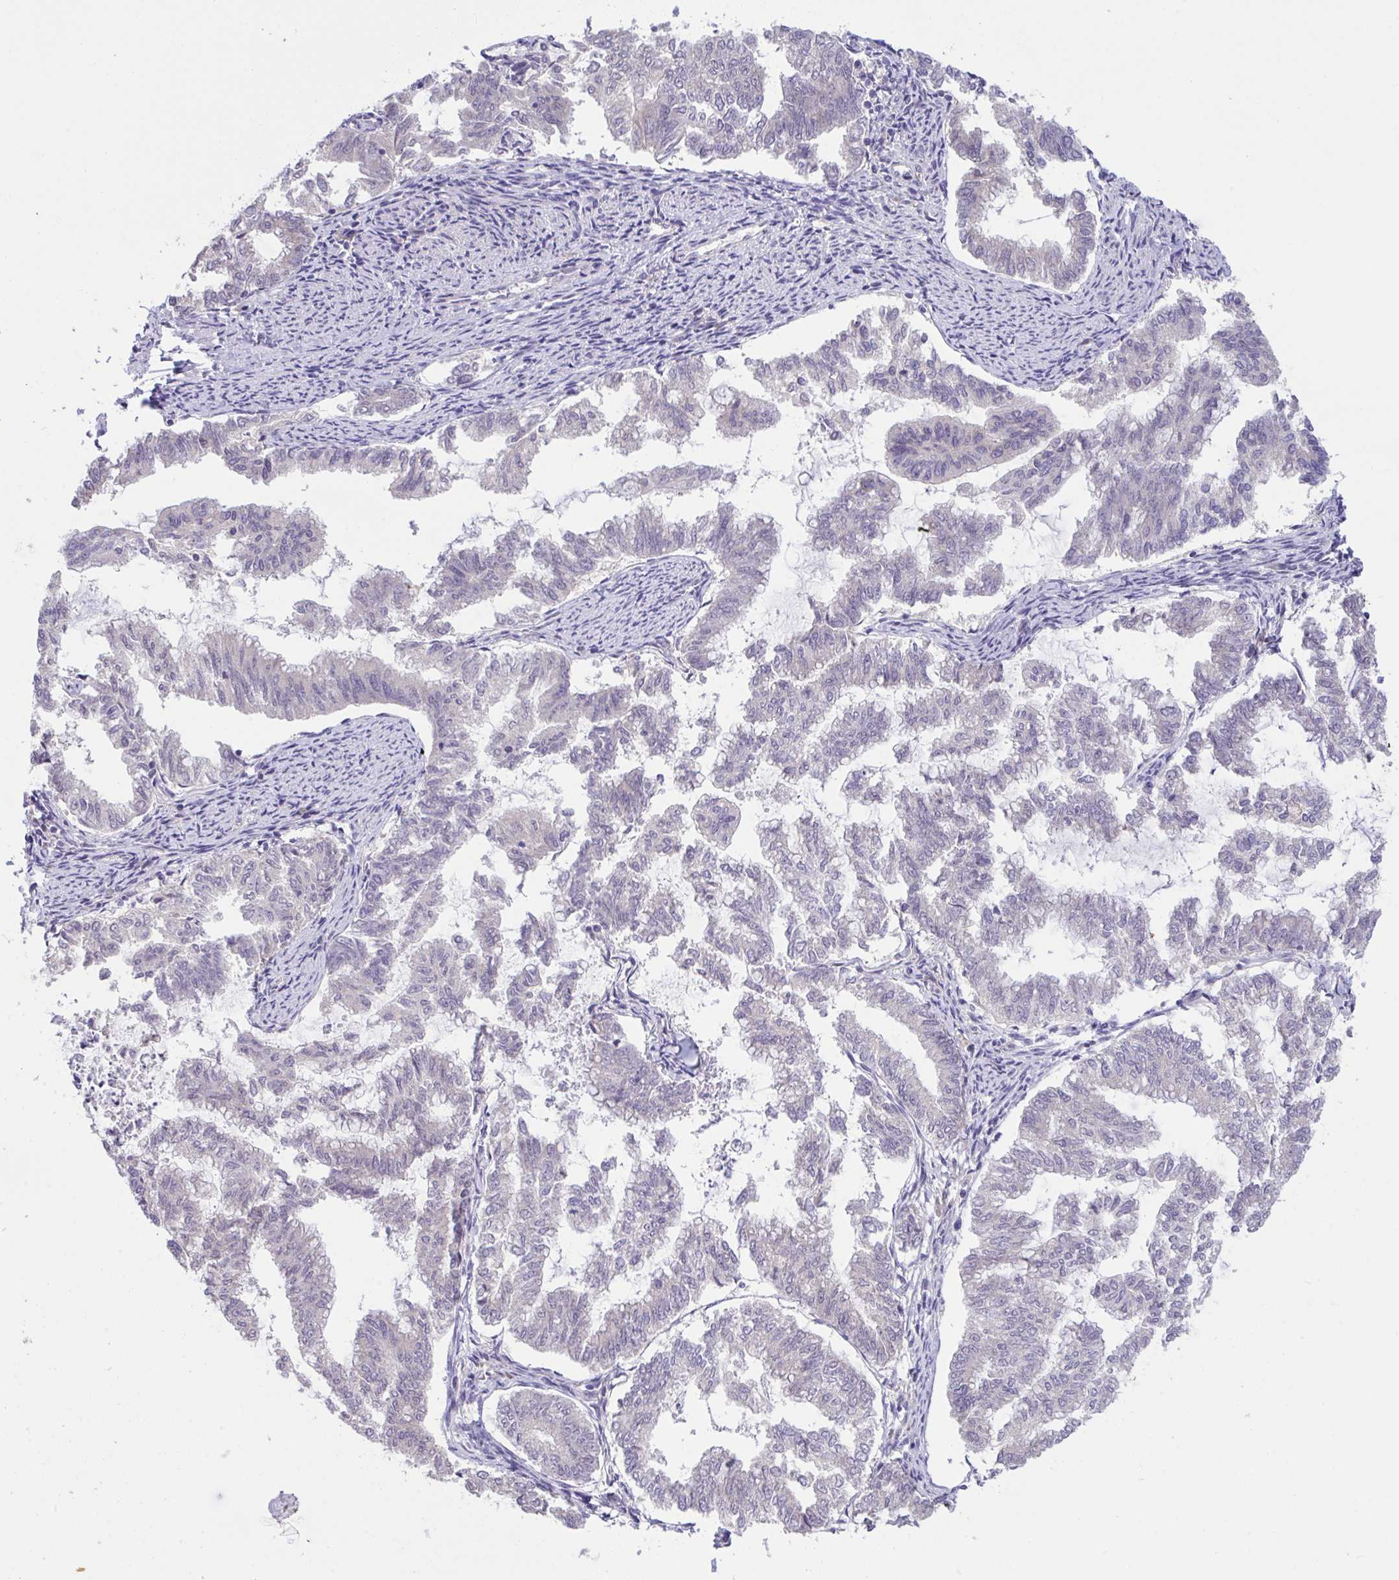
{"staining": {"intensity": "negative", "quantity": "none", "location": "none"}, "tissue": "endometrial cancer", "cell_type": "Tumor cells", "image_type": "cancer", "snomed": [{"axis": "morphology", "description": "Adenocarcinoma, NOS"}, {"axis": "topography", "description": "Endometrium"}], "caption": "The photomicrograph shows no staining of tumor cells in endometrial cancer (adenocarcinoma).", "gene": "TMEM41A", "patient": {"sex": "female", "age": 79}}